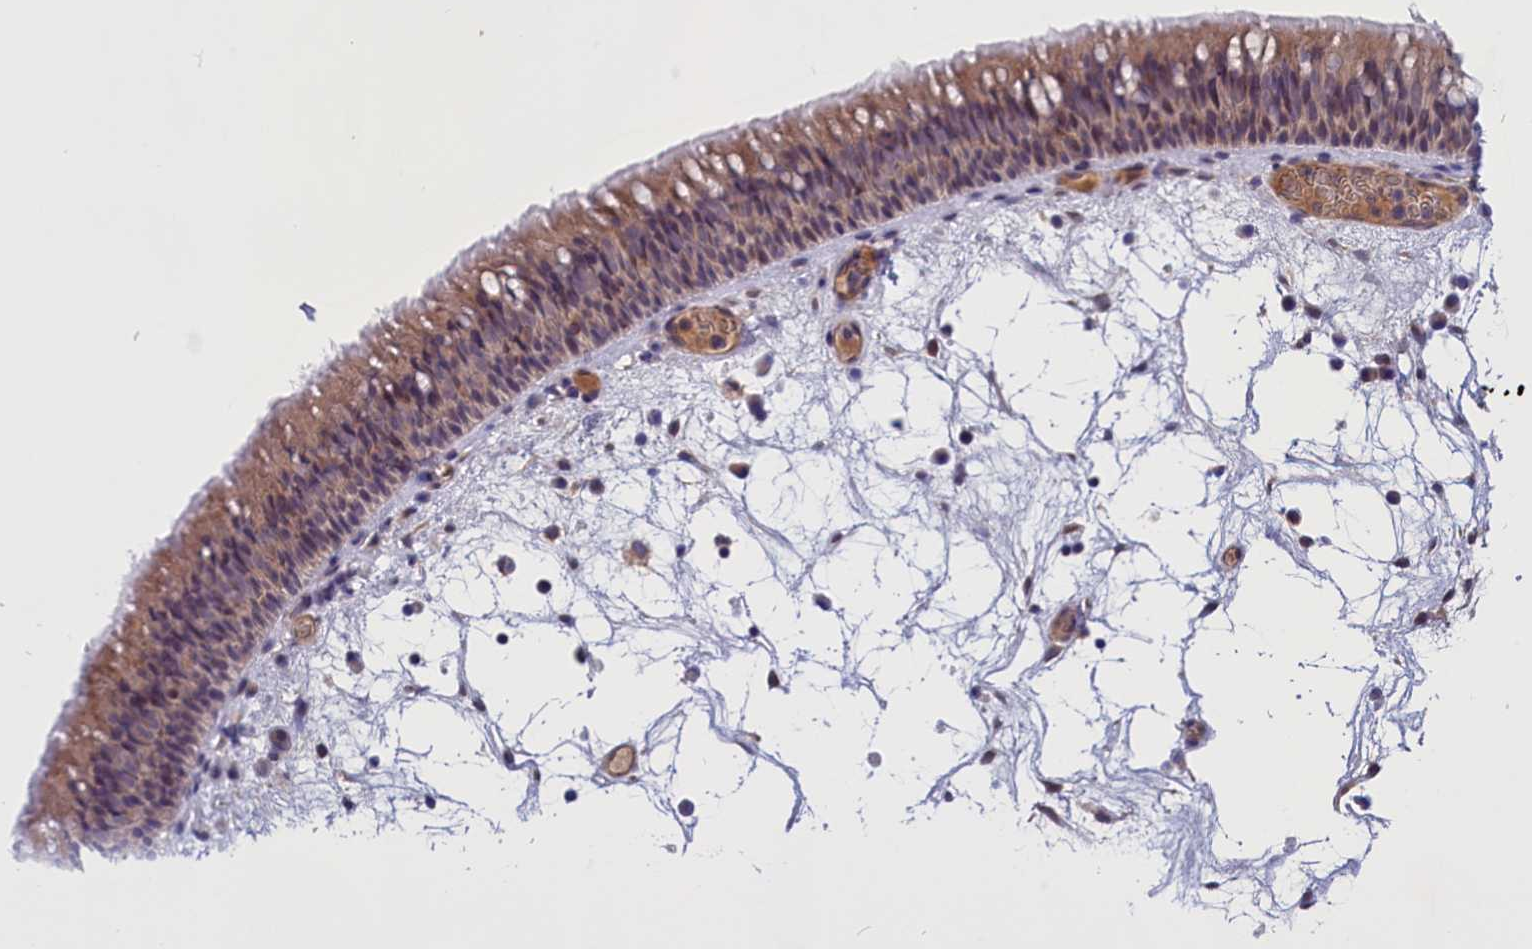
{"staining": {"intensity": "moderate", "quantity": "25%-75%", "location": "cytoplasmic/membranous,nuclear"}, "tissue": "nasopharynx", "cell_type": "Respiratory epithelial cells", "image_type": "normal", "snomed": [{"axis": "morphology", "description": "Normal tissue, NOS"}, {"axis": "morphology", "description": "Inflammation, NOS"}, {"axis": "morphology", "description": "Malignant melanoma, Metastatic site"}, {"axis": "topography", "description": "Nasopharynx"}], "caption": "Brown immunohistochemical staining in benign human nasopharynx exhibits moderate cytoplasmic/membranous,nuclear staining in approximately 25%-75% of respiratory epithelial cells.", "gene": "IGFALS", "patient": {"sex": "male", "age": 70}}